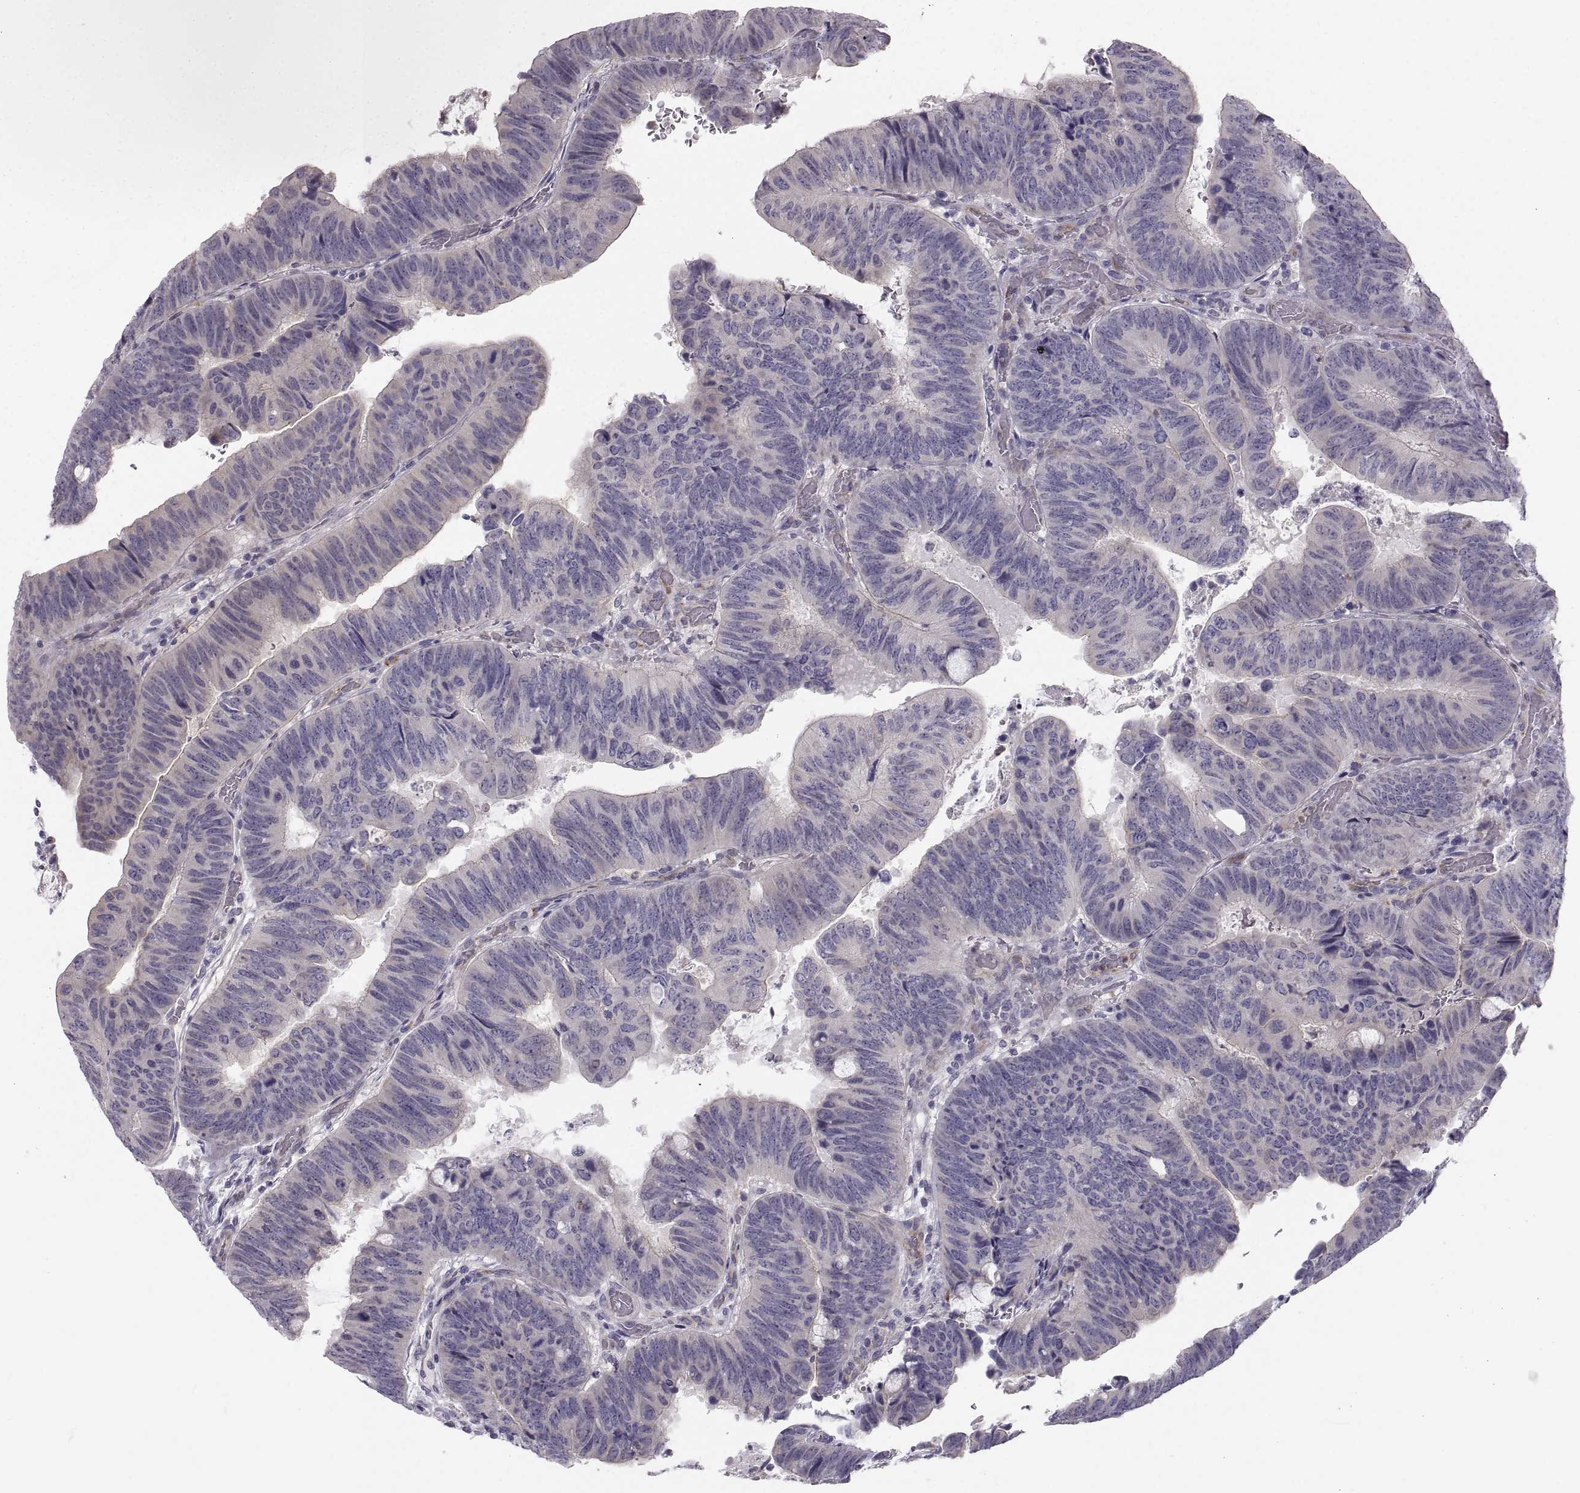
{"staining": {"intensity": "negative", "quantity": "none", "location": "none"}, "tissue": "colorectal cancer", "cell_type": "Tumor cells", "image_type": "cancer", "snomed": [{"axis": "morphology", "description": "Normal tissue, NOS"}, {"axis": "morphology", "description": "Adenocarcinoma, NOS"}, {"axis": "topography", "description": "Rectum"}], "caption": "Adenocarcinoma (colorectal) was stained to show a protein in brown. There is no significant expression in tumor cells. (IHC, brightfield microscopy, high magnification).", "gene": "ZNF185", "patient": {"sex": "male", "age": 92}}